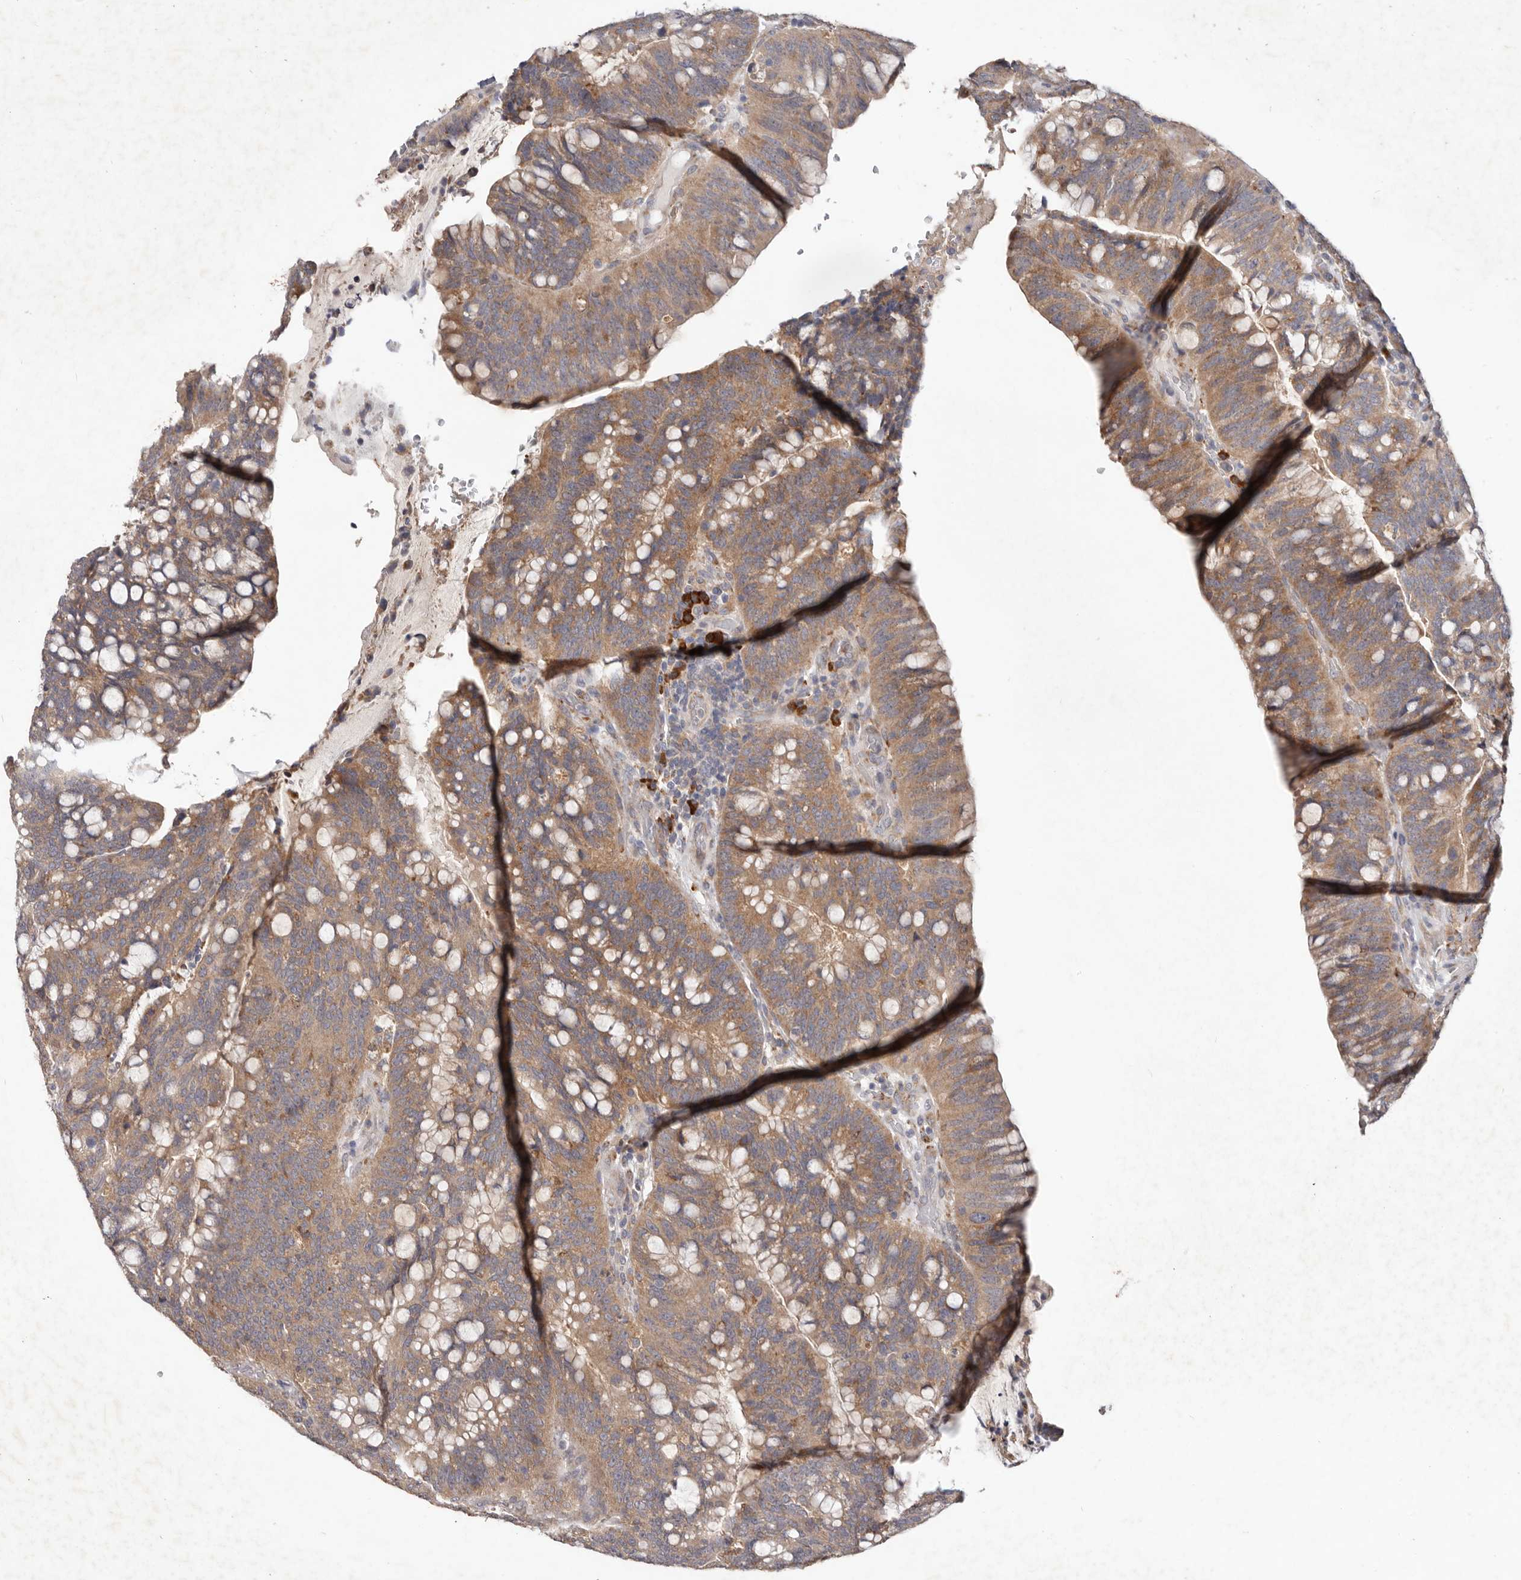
{"staining": {"intensity": "moderate", "quantity": ">75%", "location": "cytoplasmic/membranous"}, "tissue": "colorectal cancer", "cell_type": "Tumor cells", "image_type": "cancer", "snomed": [{"axis": "morphology", "description": "Adenocarcinoma, NOS"}, {"axis": "topography", "description": "Colon"}], "caption": "There is medium levels of moderate cytoplasmic/membranous positivity in tumor cells of adenocarcinoma (colorectal), as demonstrated by immunohistochemical staining (brown color).", "gene": "WDR77", "patient": {"sex": "female", "age": 66}}